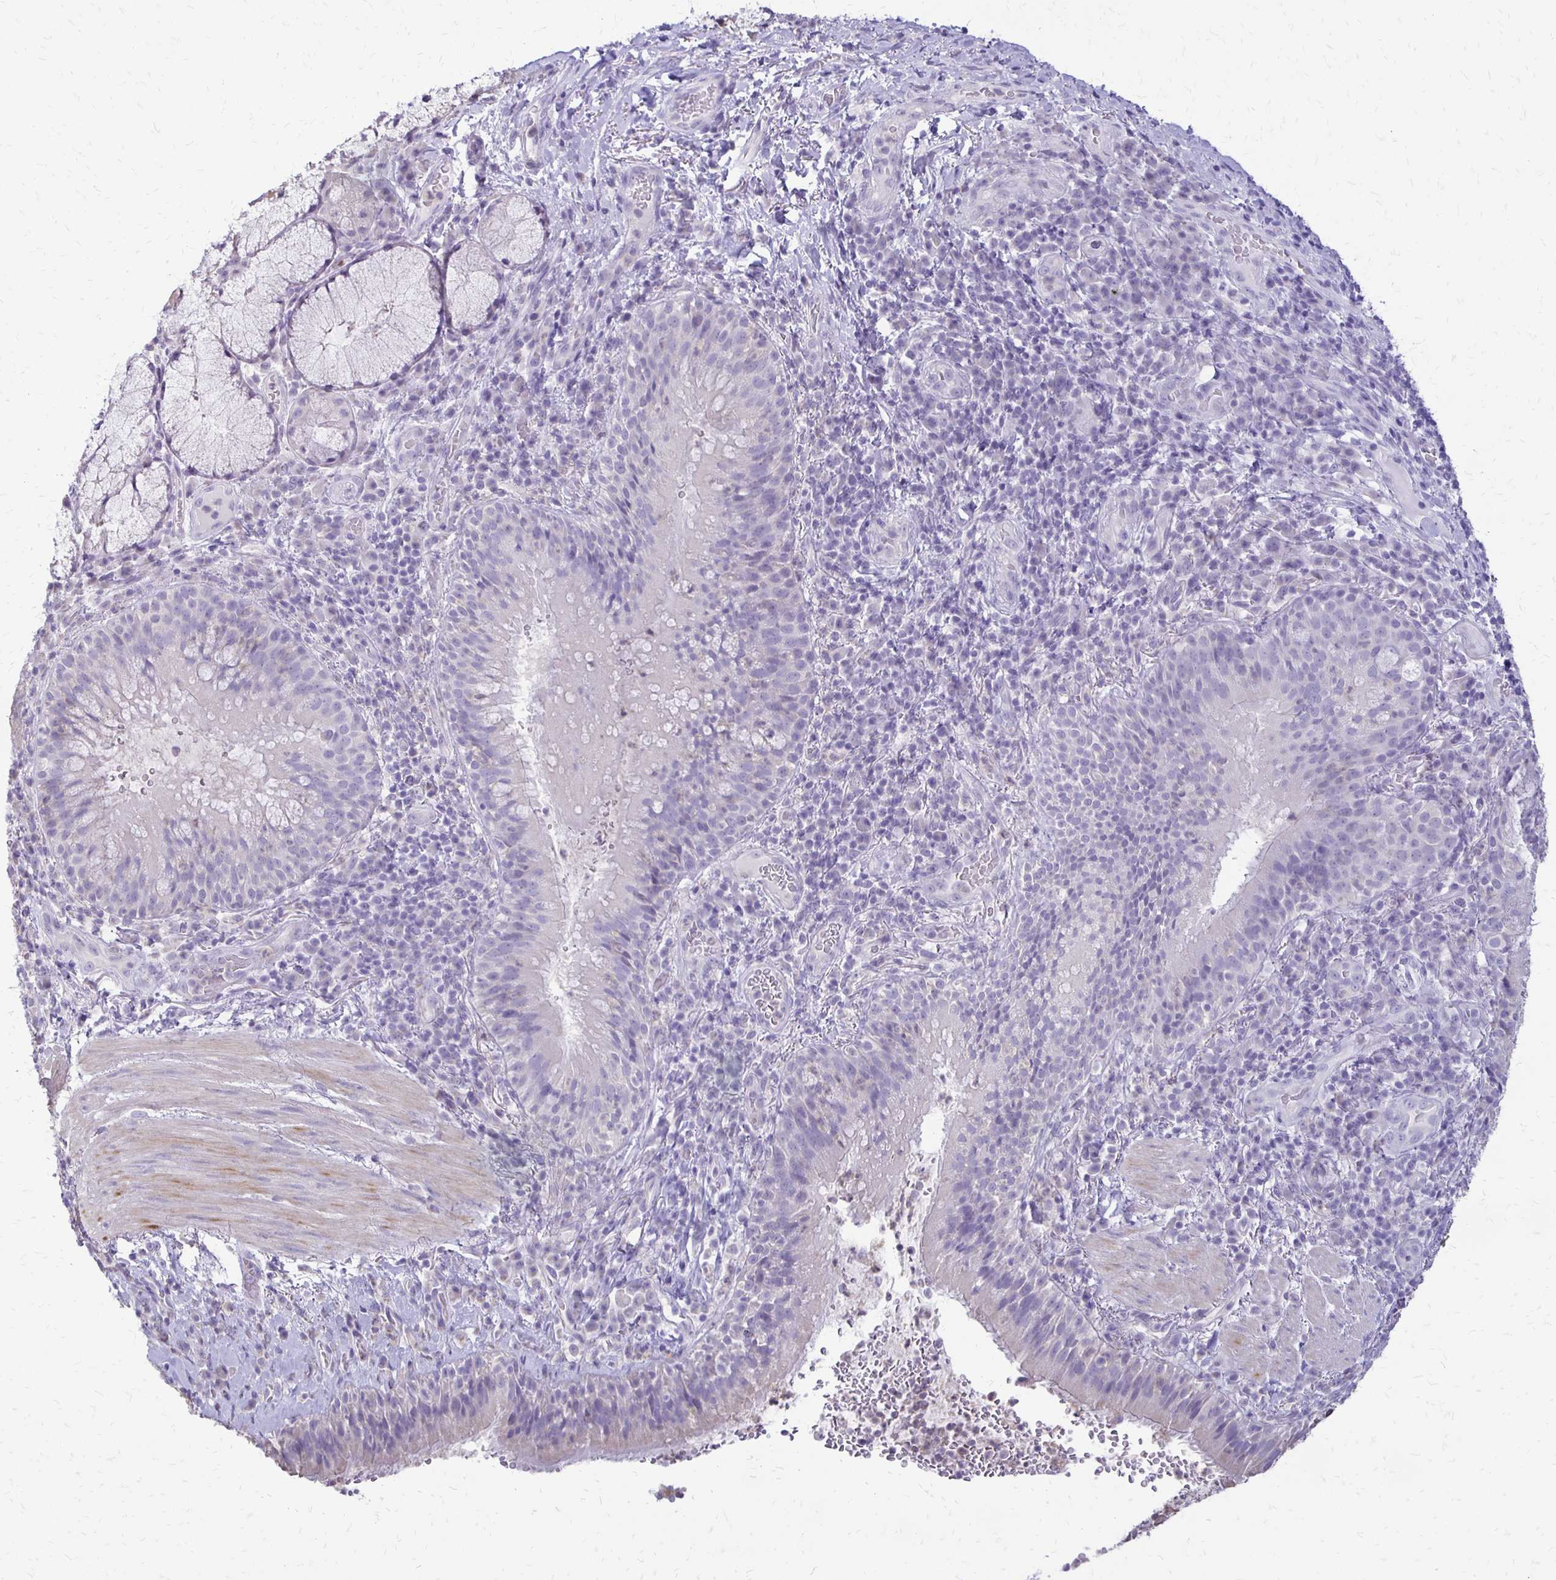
{"staining": {"intensity": "negative", "quantity": "none", "location": "none"}, "tissue": "bronchus", "cell_type": "Respiratory epithelial cells", "image_type": "normal", "snomed": [{"axis": "morphology", "description": "Normal tissue, NOS"}, {"axis": "topography", "description": "Lymph node"}, {"axis": "topography", "description": "Bronchus"}], "caption": "This is an immunohistochemistry histopathology image of normal human bronchus. There is no staining in respiratory epithelial cells.", "gene": "ALPG", "patient": {"sex": "male", "age": 56}}